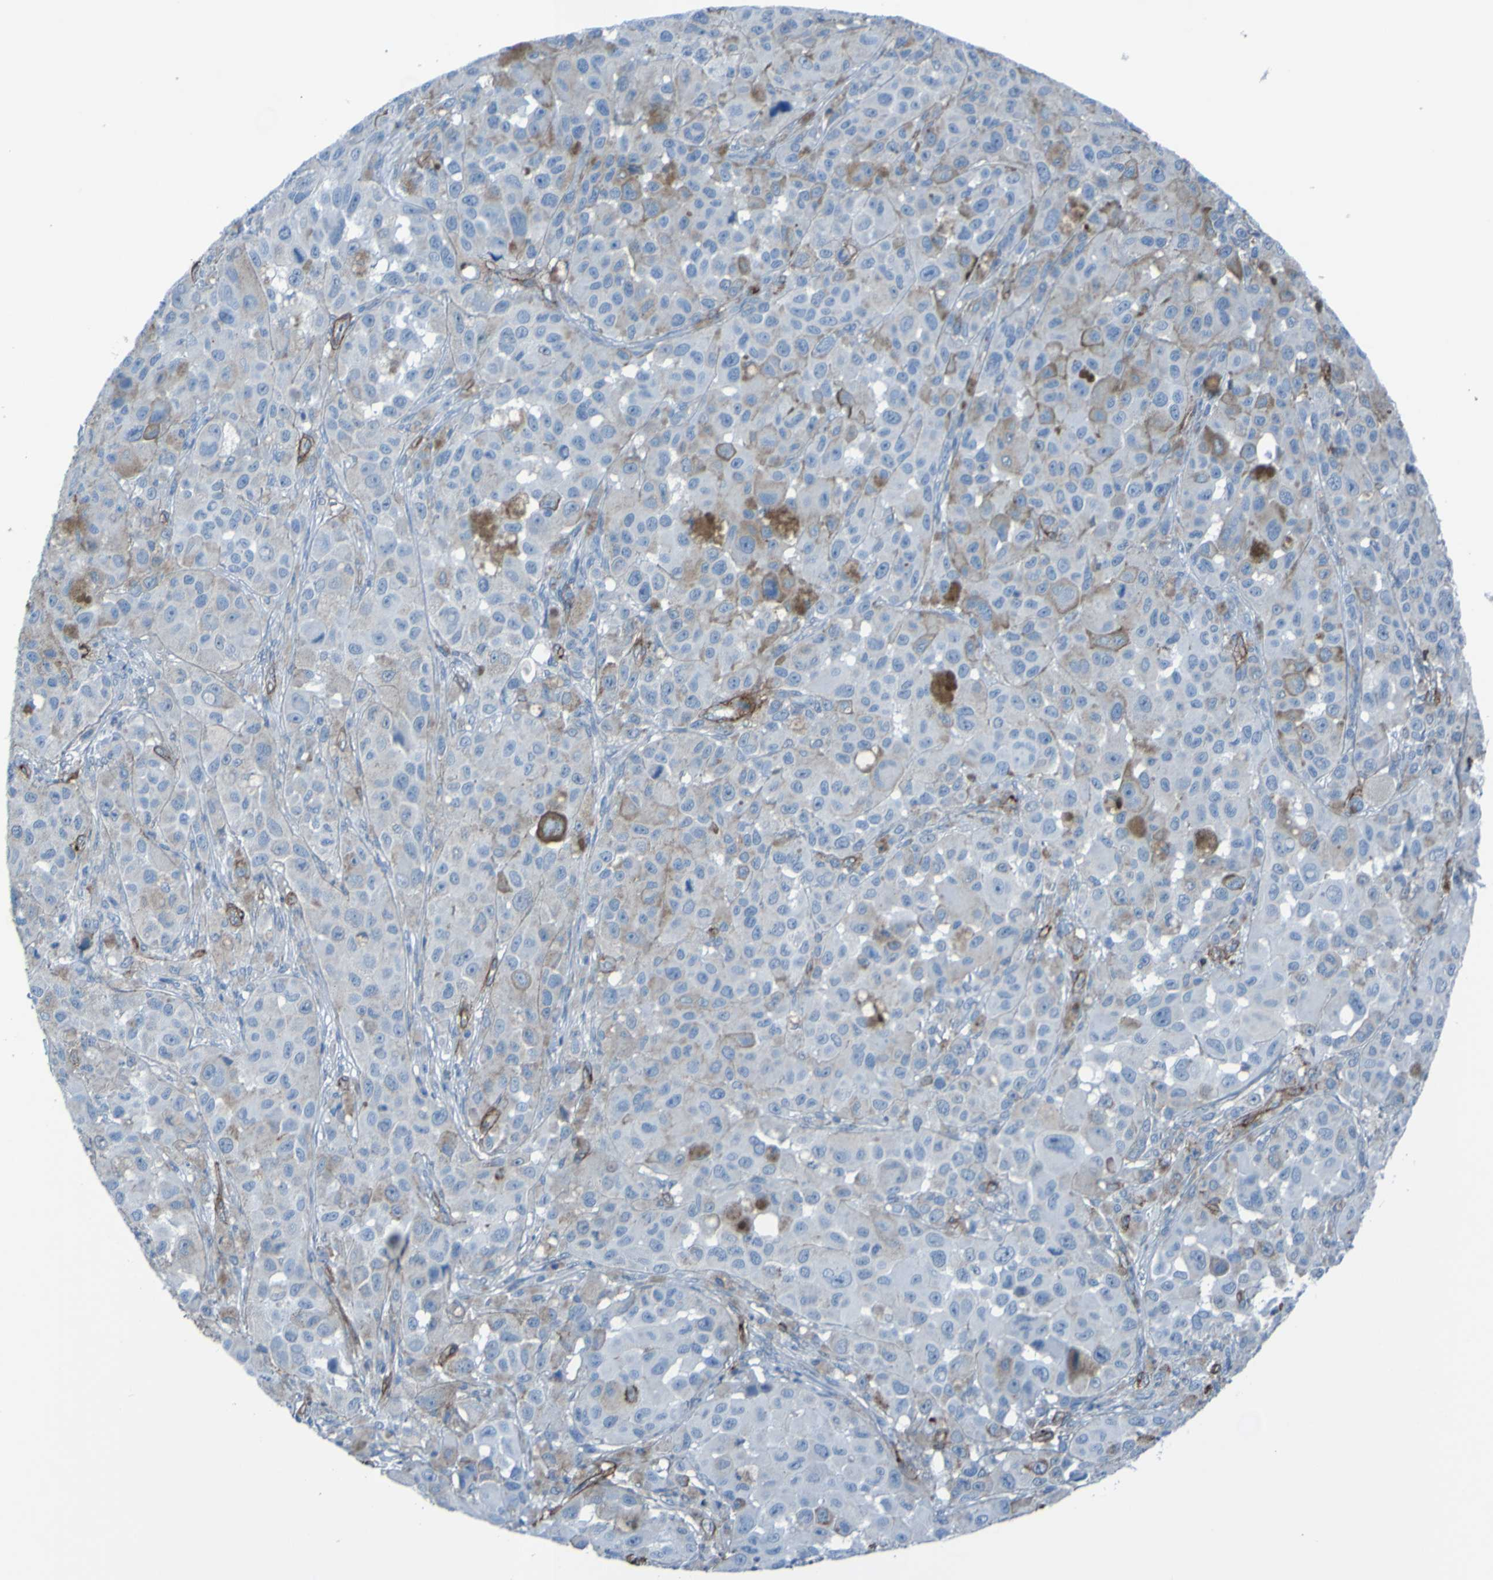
{"staining": {"intensity": "negative", "quantity": "none", "location": "none"}, "tissue": "melanoma", "cell_type": "Tumor cells", "image_type": "cancer", "snomed": [{"axis": "morphology", "description": "Malignant melanoma, NOS"}, {"axis": "topography", "description": "Skin"}], "caption": "Tumor cells are negative for brown protein staining in malignant melanoma.", "gene": "COL4A2", "patient": {"sex": "male", "age": 96}}